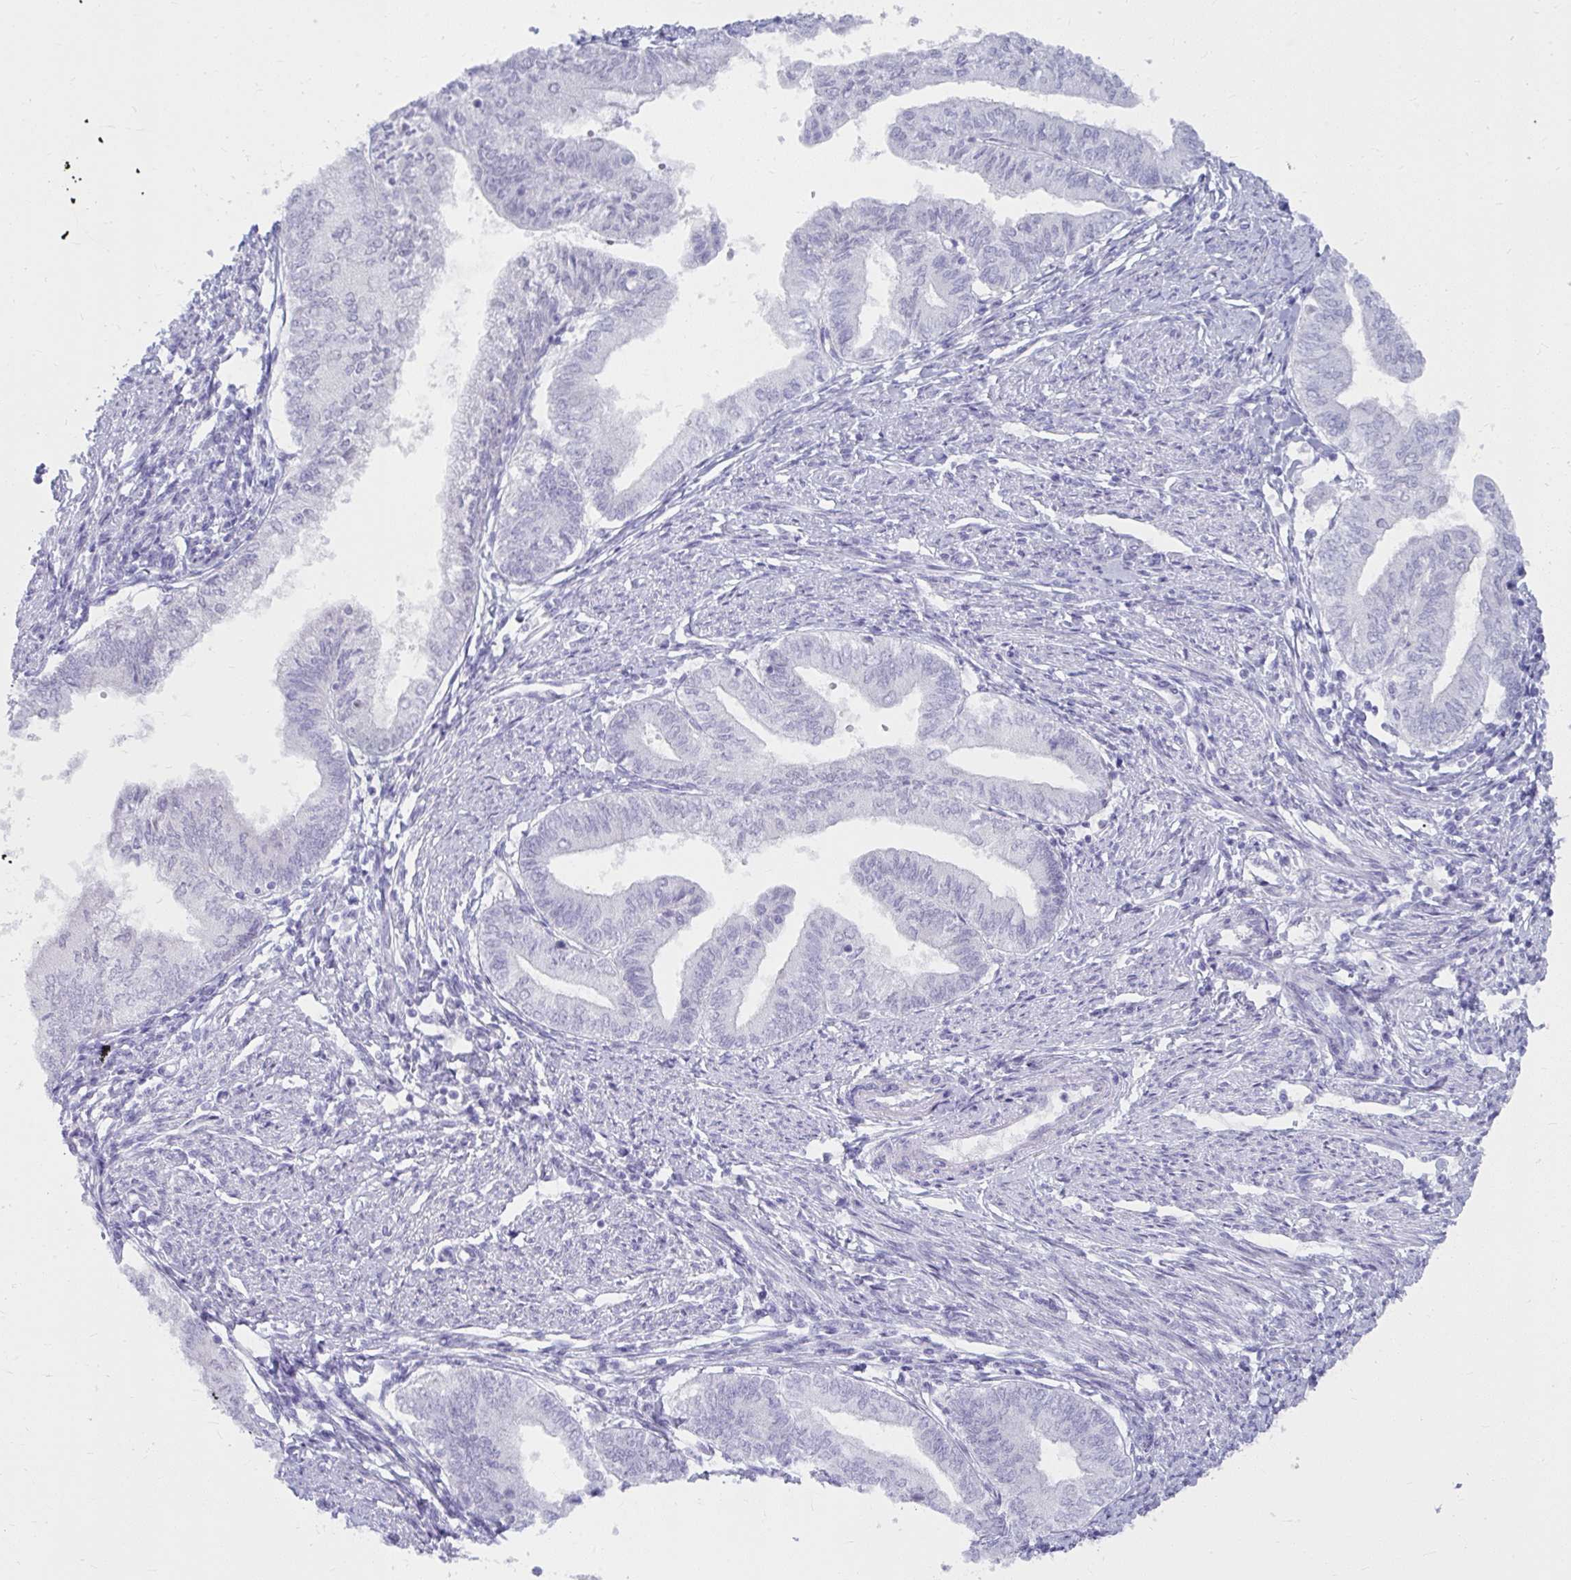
{"staining": {"intensity": "negative", "quantity": "none", "location": "none"}, "tissue": "endometrial cancer", "cell_type": "Tumor cells", "image_type": "cancer", "snomed": [{"axis": "morphology", "description": "Adenocarcinoma, NOS"}, {"axis": "topography", "description": "Endometrium"}], "caption": "The histopathology image reveals no staining of tumor cells in endometrial adenocarcinoma.", "gene": "UGT3A2", "patient": {"sex": "female", "age": 66}}